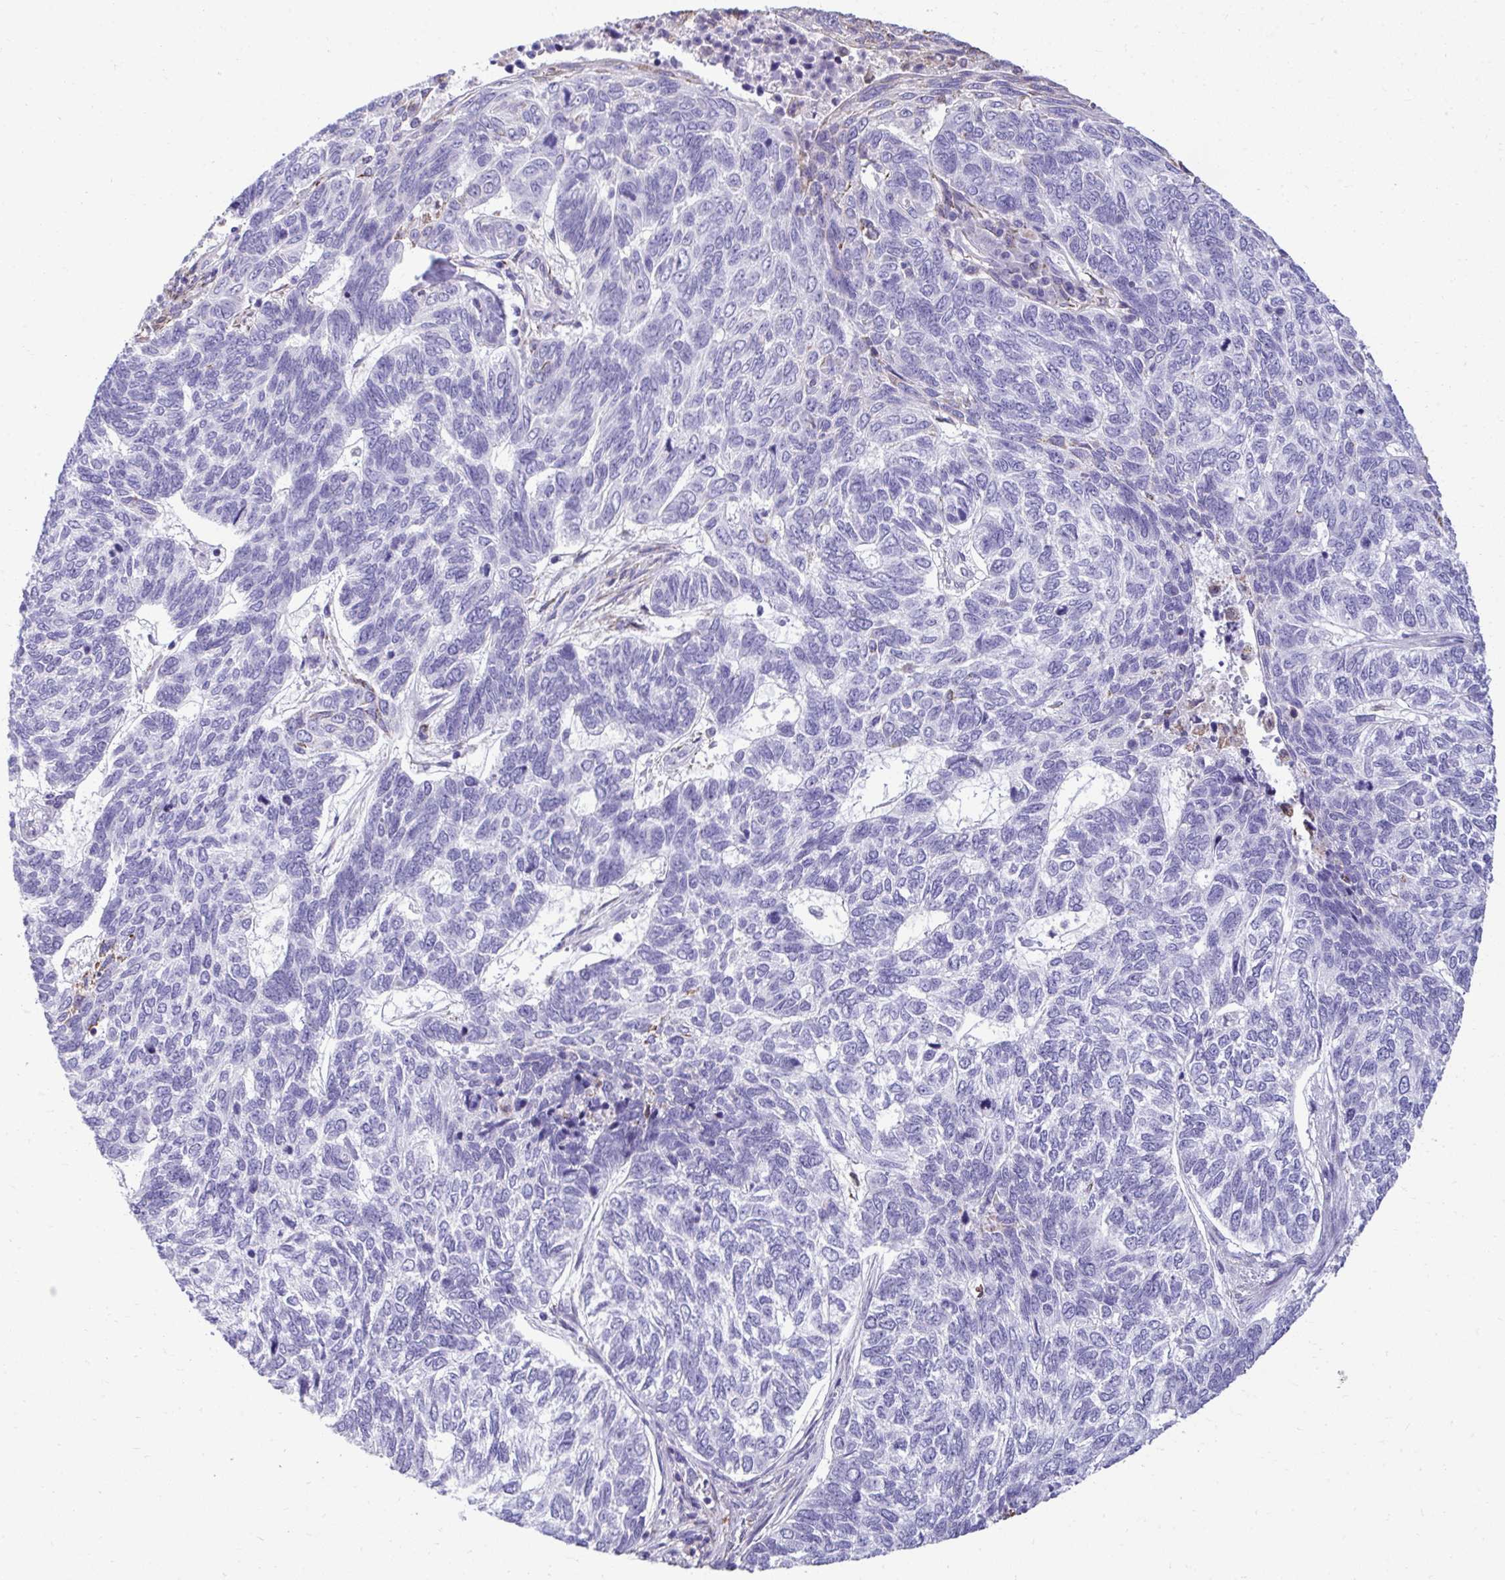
{"staining": {"intensity": "negative", "quantity": "none", "location": "none"}, "tissue": "skin cancer", "cell_type": "Tumor cells", "image_type": "cancer", "snomed": [{"axis": "morphology", "description": "Basal cell carcinoma"}, {"axis": "topography", "description": "Skin"}], "caption": "Skin cancer (basal cell carcinoma) was stained to show a protein in brown. There is no significant positivity in tumor cells.", "gene": "AIG1", "patient": {"sex": "female", "age": 65}}